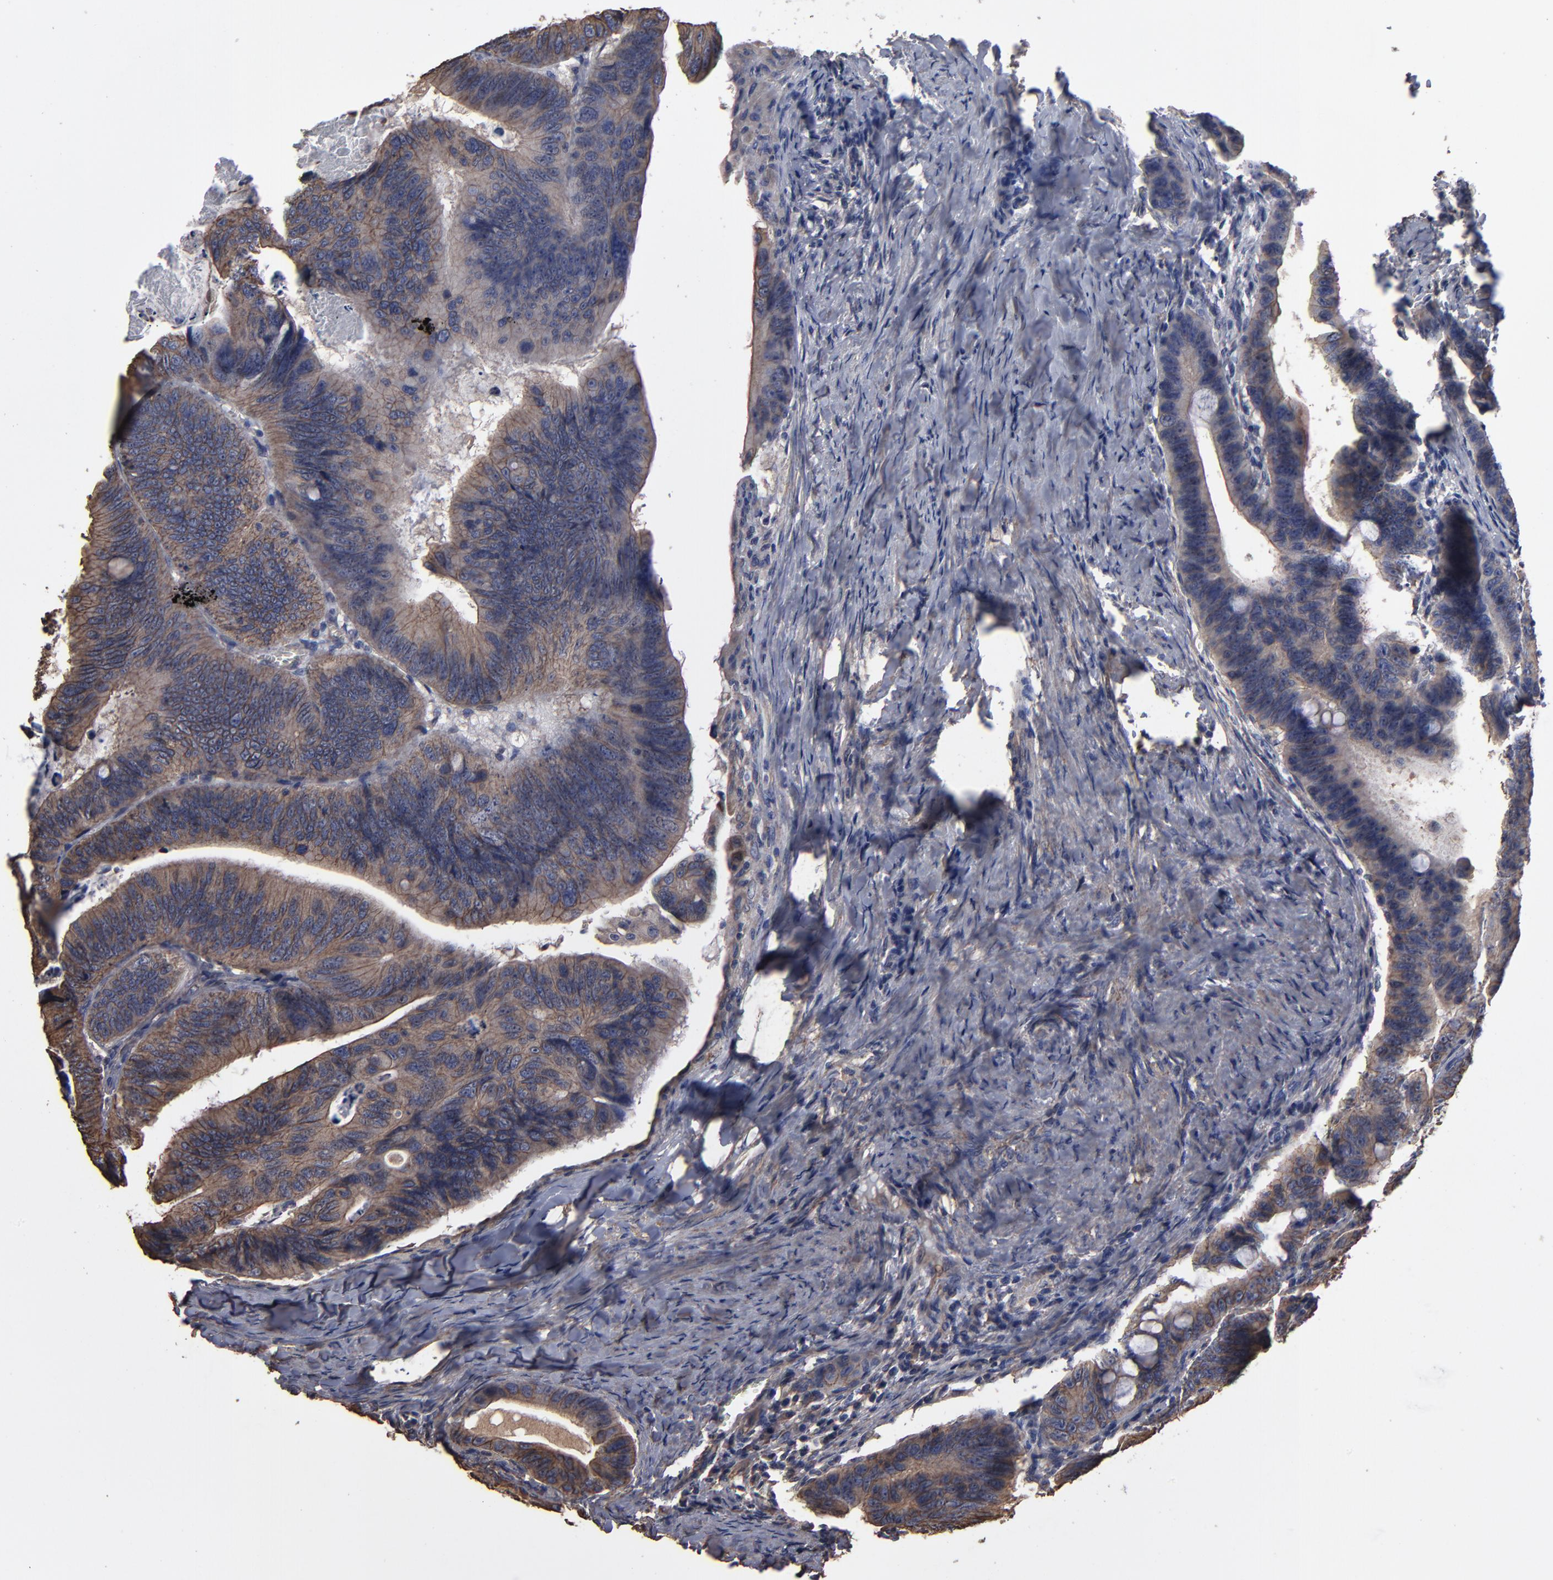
{"staining": {"intensity": "moderate", "quantity": ">75%", "location": "cytoplasmic/membranous"}, "tissue": "colorectal cancer", "cell_type": "Tumor cells", "image_type": "cancer", "snomed": [{"axis": "morphology", "description": "Adenocarcinoma, NOS"}, {"axis": "topography", "description": "Colon"}], "caption": "Moderate cytoplasmic/membranous expression for a protein is appreciated in about >75% of tumor cells of colorectal cancer using immunohistochemistry.", "gene": "DMD", "patient": {"sex": "female", "age": 55}}